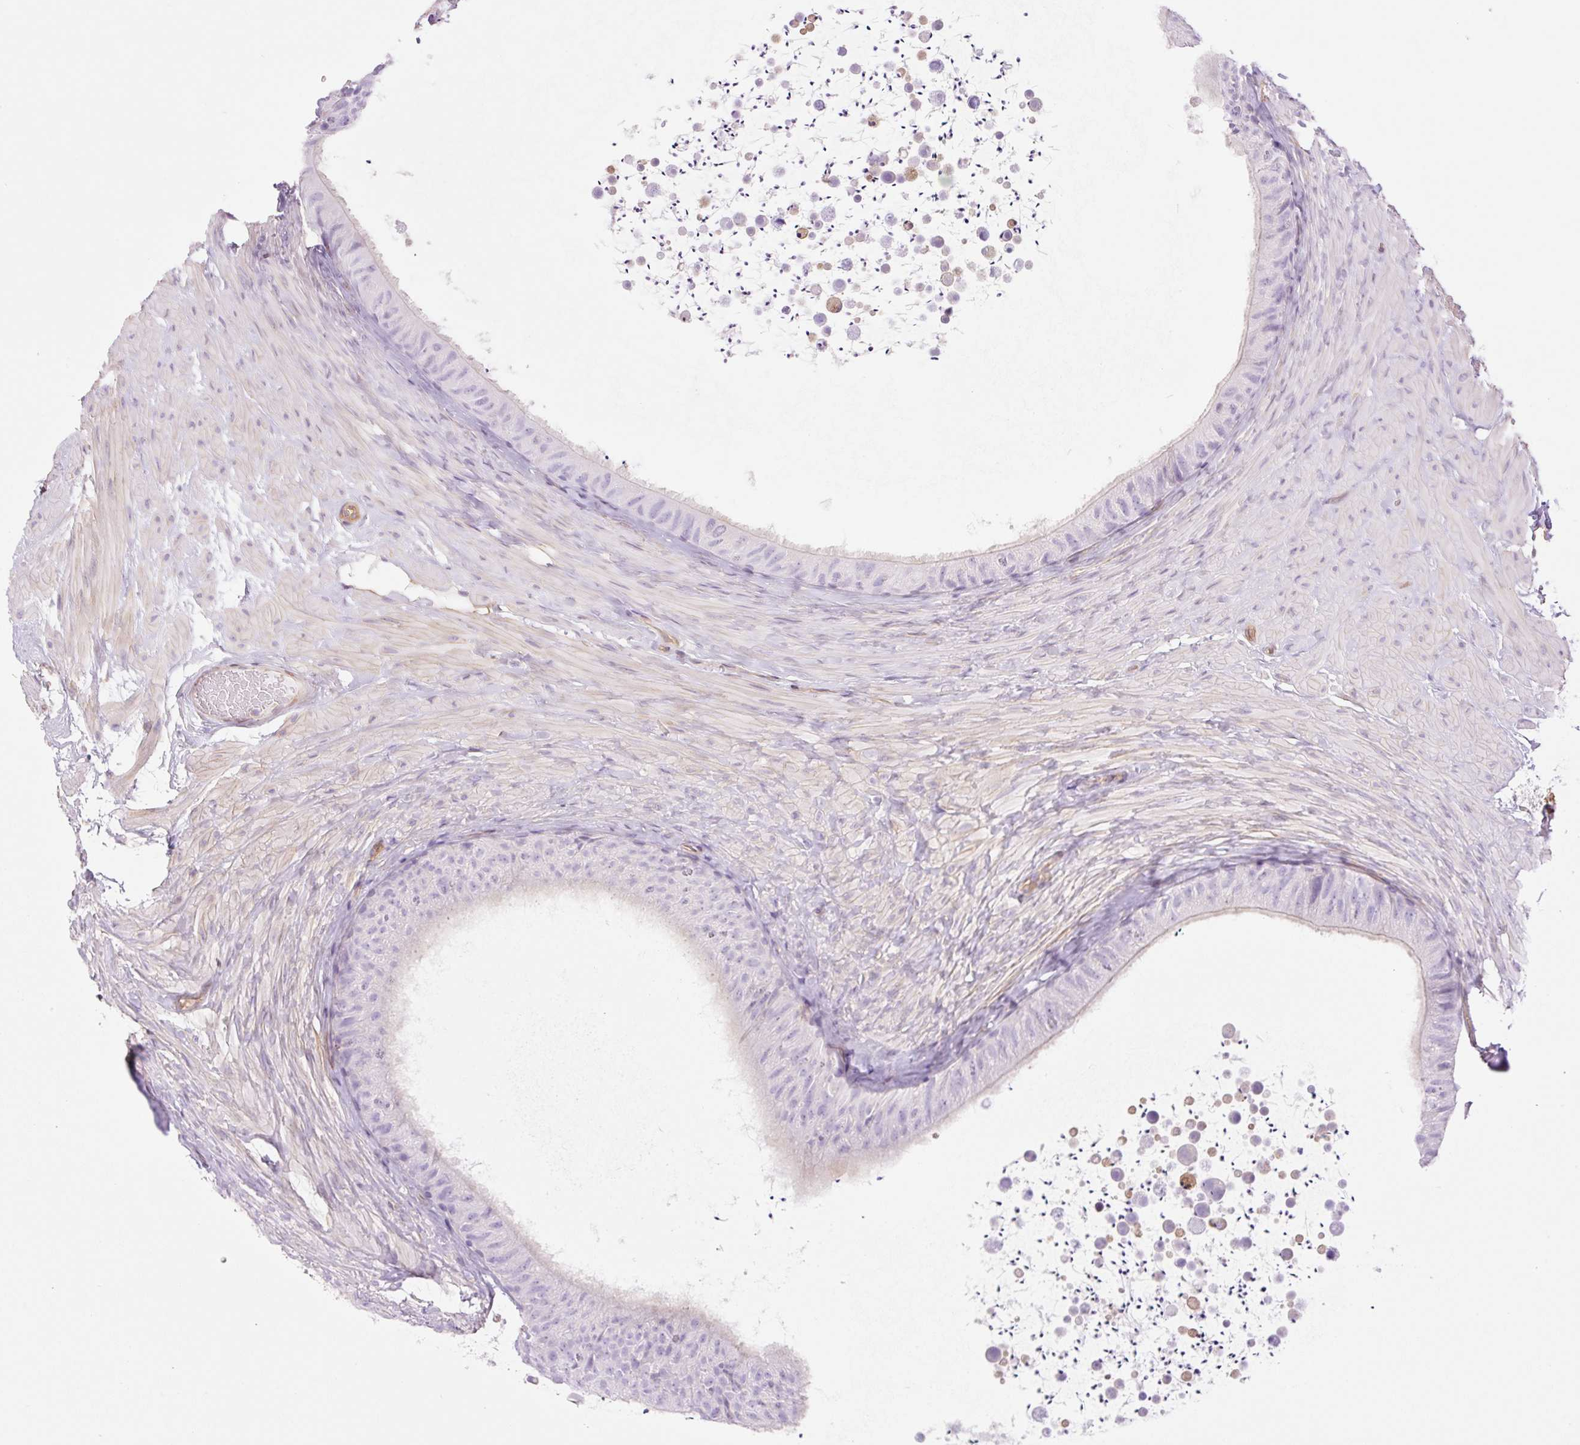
{"staining": {"intensity": "negative", "quantity": "none", "location": "none"}, "tissue": "epididymis", "cell_type": "Glandular cells", "image_type": "normal", "snomed": [{"axis": "morphology", "description": "Normal tissue, NOS"}, {"axis": "topography", "description": "Epididymis, spermatic cord, NOS"}, {"axis": "topography", "description": "Epididymis"}], "caption": "The immunohistochemistry (IHC) histopathology image has no significant staining in glandular cells of epididymis. (Immunohistochemistry, brightfield microscopy, high magnification).", "gene": "EHD1", "patient": {"sex": "male", "age": 31}}